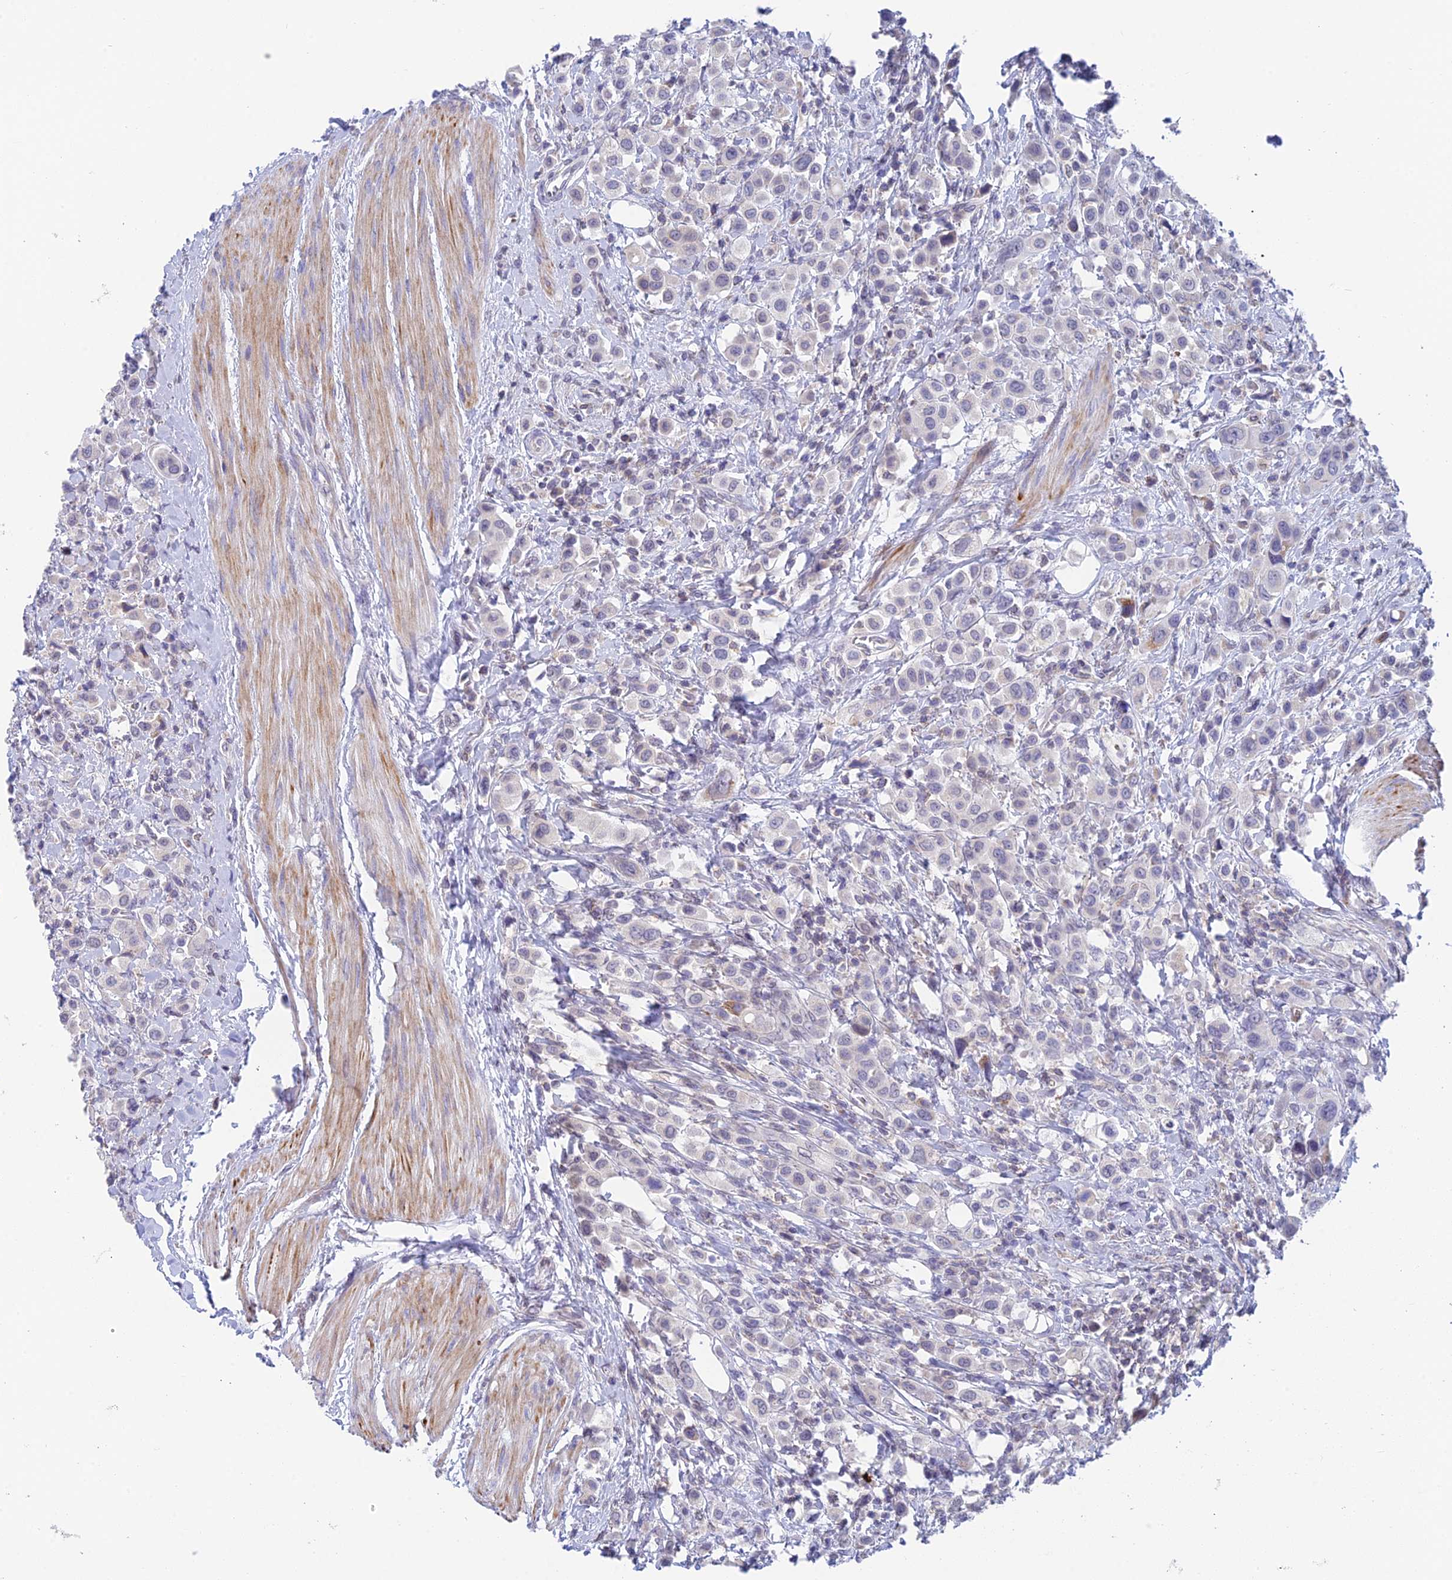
{"staining": {"intensity": "negative", "quantity": "none", "location": "none"}, "tissue": "urothelial cancer", "cell_type": "Tumor cells", "image_type": "cancer", "snomed": [{"axis": "morphology", "description": "Urothelial carcinoma, High grade"}, {"axis": "topography", "description": "Urinary bladder"}], "caption": "Urothelial cancer stained for a protein using immunohistochemistry shows no expression tumor cells.", "gene": "REXO5", "patient": {"sex": "male", "age": 50}}